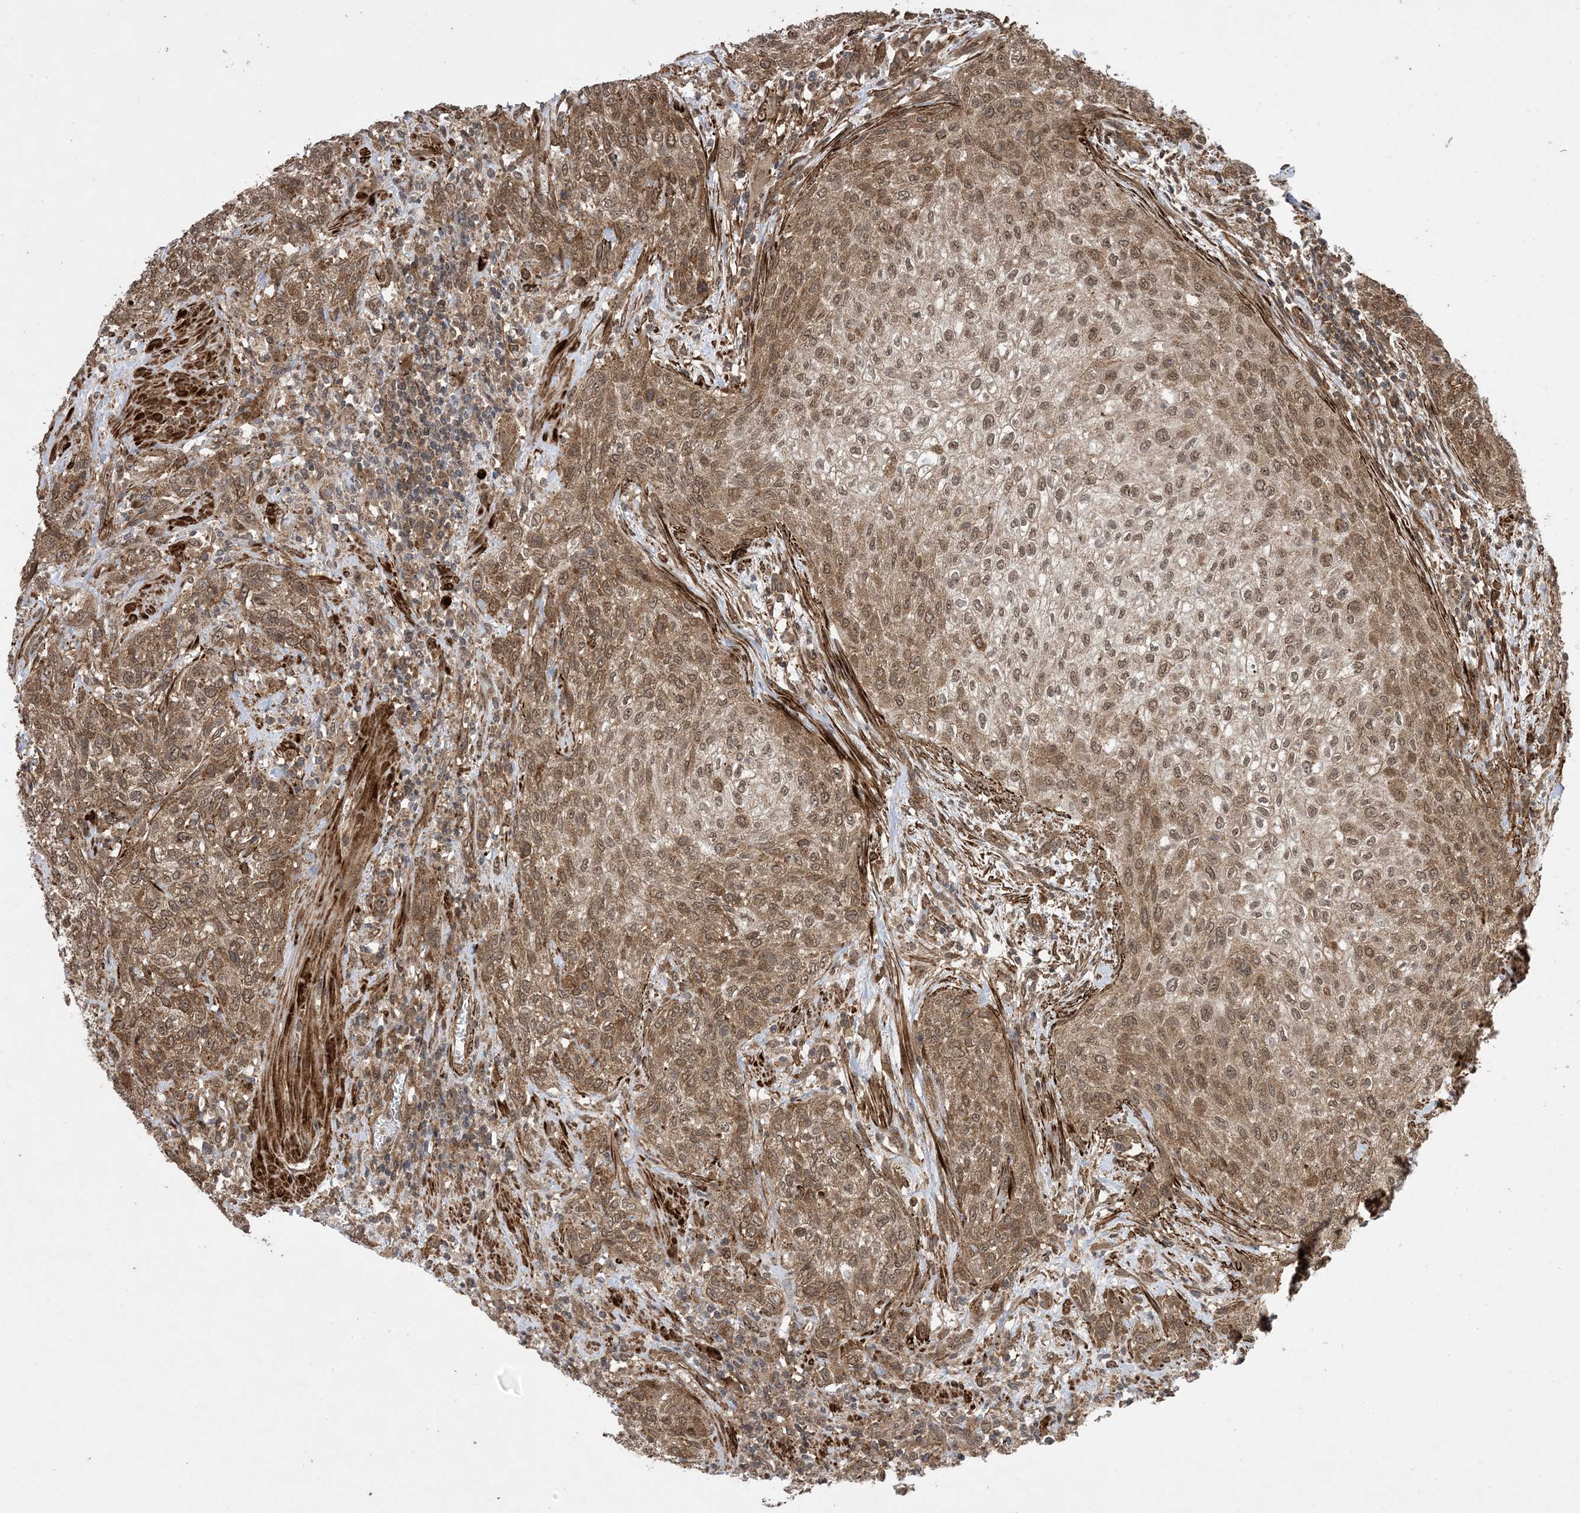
{"staining": {"intensity": "moderate", "quantity": ">75%", "location": "cytoplasmic/membranous,nuclear"}, "tissue": "urothelial cancer", "cell_type": "Tumor cells", "image_type": "cancer", "snomed": [{"axis": "morphology", "description": "Urothelial carcinoma, High grade"}, {"axis": "topography", "description": "Urinary bladder"}], "caption": "Tumor cells demonstrate medium levels of moderate cytoplasmic/membranous and nuclear positivity in about >75% of cells in human urothelial carcinoma (high-grade).", "gene": "ZNF511", "patient": {"sex": "male", "age": 35}}